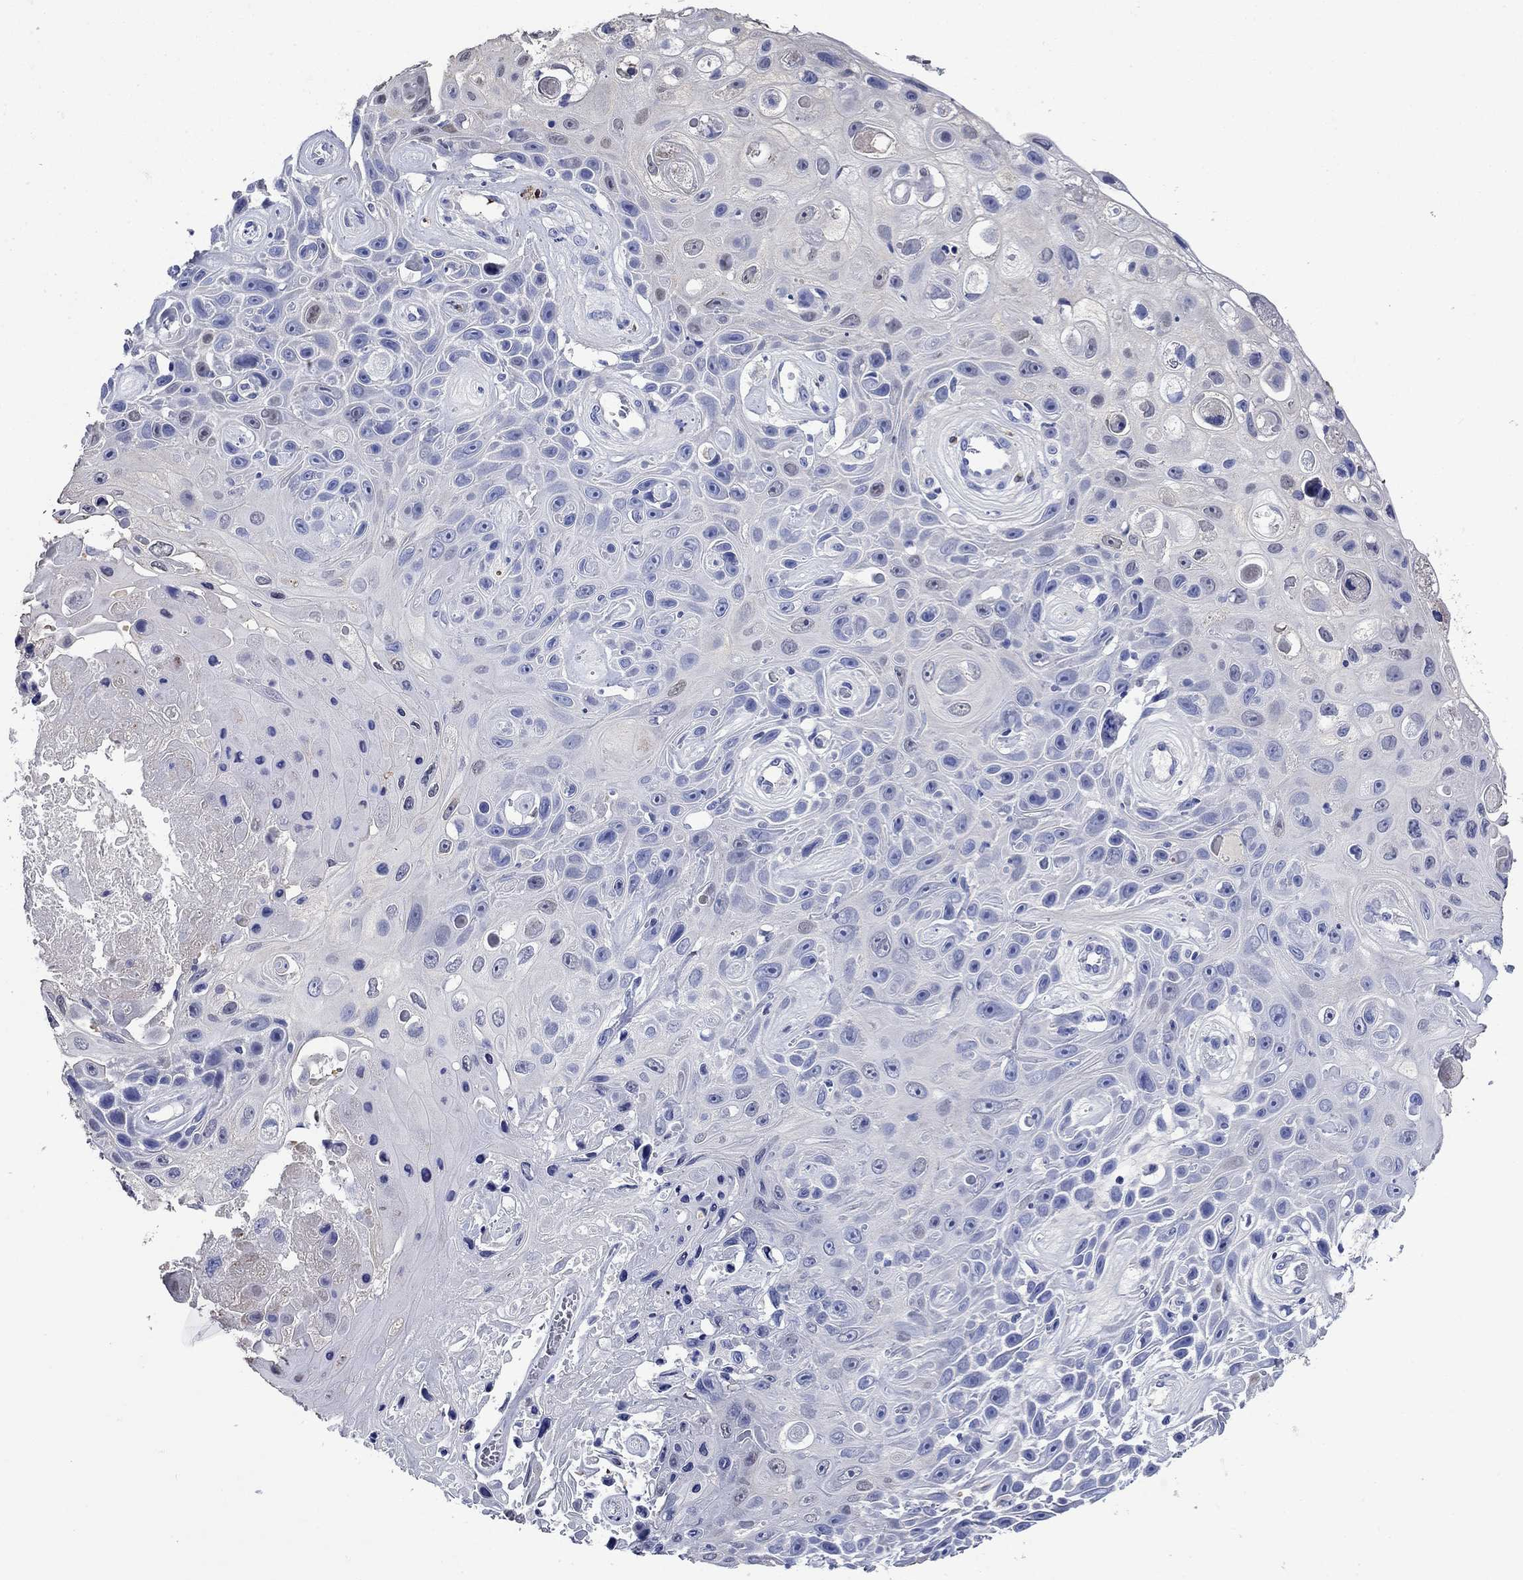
{"staining": {"intensity": "negative", "quantity": "none", "location": "none"}, "tissue": "skin cancer", "cell_type": "Tumor cells", "image_type": "cancer", "snomed": [{"axis": "morphology", "description": "Squamous cell carcinoma, NOS"}, {"axis": "topography", "description": "Skin"}], "caption": "Photomicrograph shows no significant protein staining in tumor cells of skin cancer (squamous cell carcinoma).", "gene": "TFR2", "patient": {"sex": "male", "age": 82}}